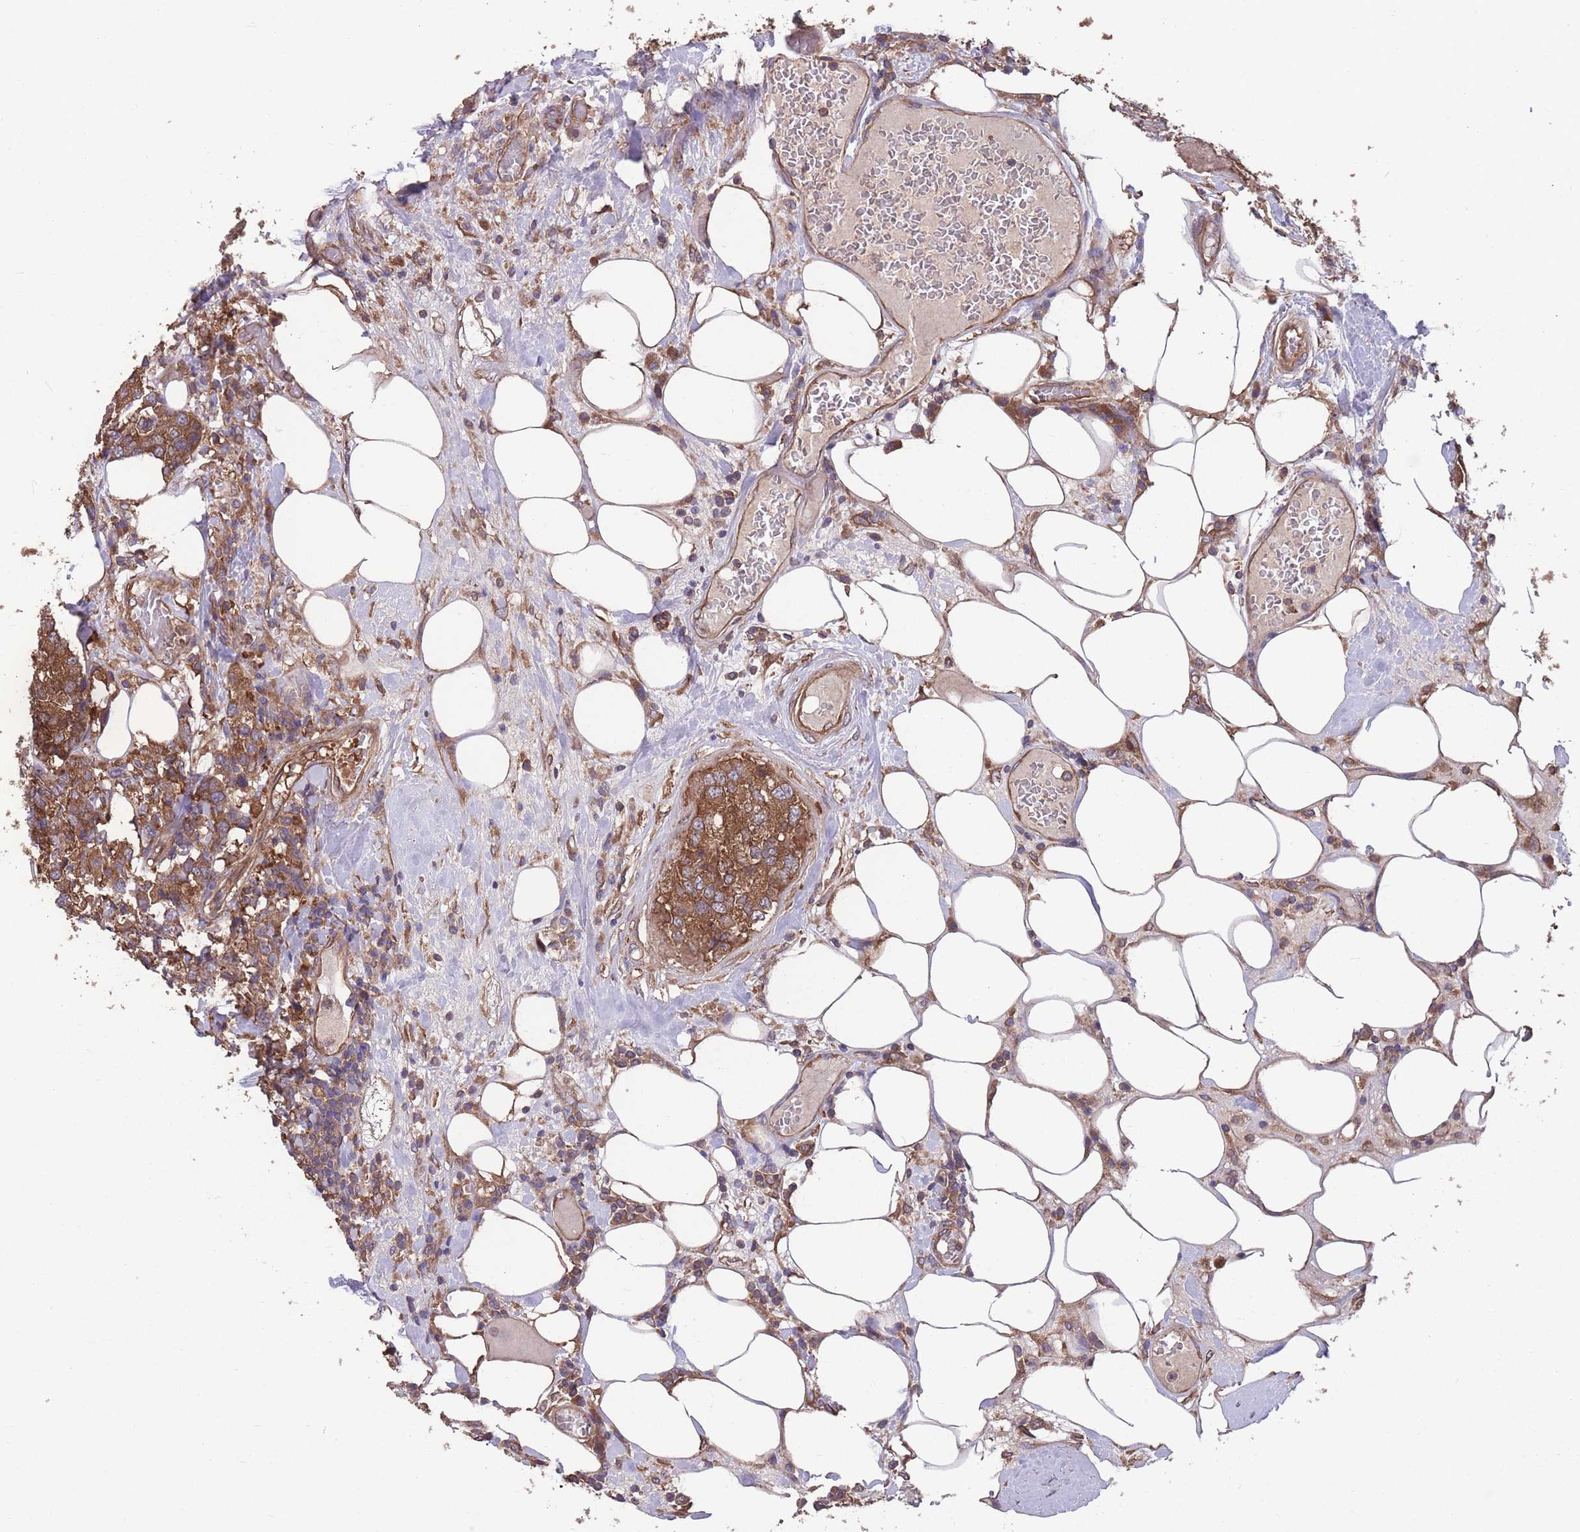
{"staining": {"intensity": "moderate", "quantity": ">75%", "location": "cytoplasmic/membranous"}, "tissue": "breast cancer", "cell_type": "Tumor cells", "image_type": "cancer", "snomed": [{"axis": "morphology", "description": "Lobular carcinoma"}, {"axis": "topography", "description": "Breast"}], "caption": "About >75% of tumor cells in human breast cancer (lobular carcinoma) exhibit moderate cytoplasmic/membranous protein staining as visualized by brown immunohistochemical staining.", "gene": "ZPR1", "patient": {"sex": "female", "age": 59}}